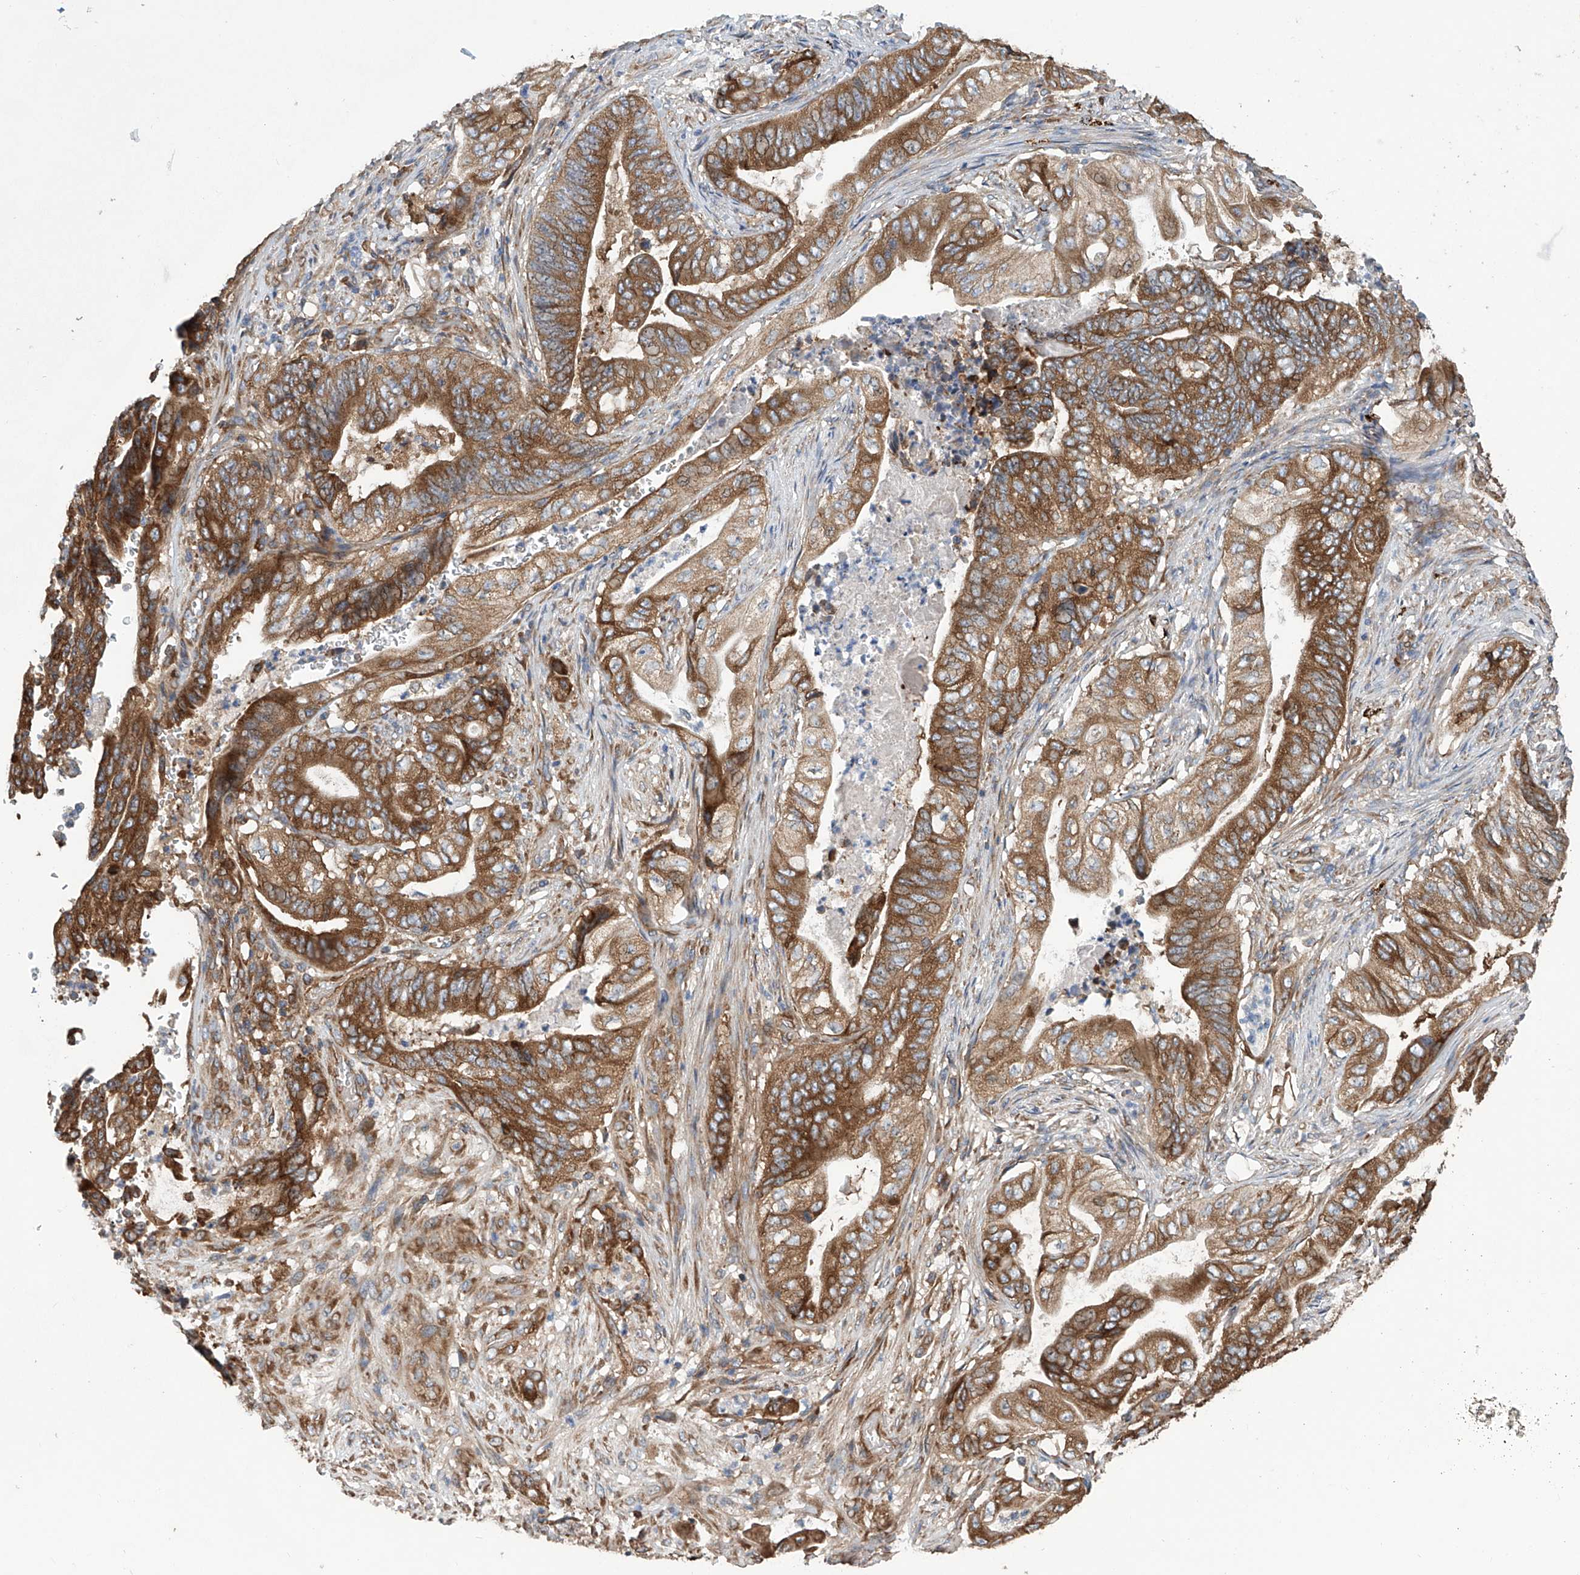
{"staining": {"intensity": "strong", "quantity": ">75%", "location": "cytoplasmic/membranous"}, "tissue": "stomach cancer", "cell_type": "Tumor cells", "image_type": "cancer", "snomed": [{"axis": "morphology", "description": "Adenocarcinoma, NOS"}, {"axis": "topography", "description": "Stomach"}], "caption": "Protein analysis of stomach cancer tissue displays strong cytoplasmic/membranous positivity in approximately >75% of tumor cells.", "gene": "SENP2", "patient": {"sex": "female", "age": 73}}